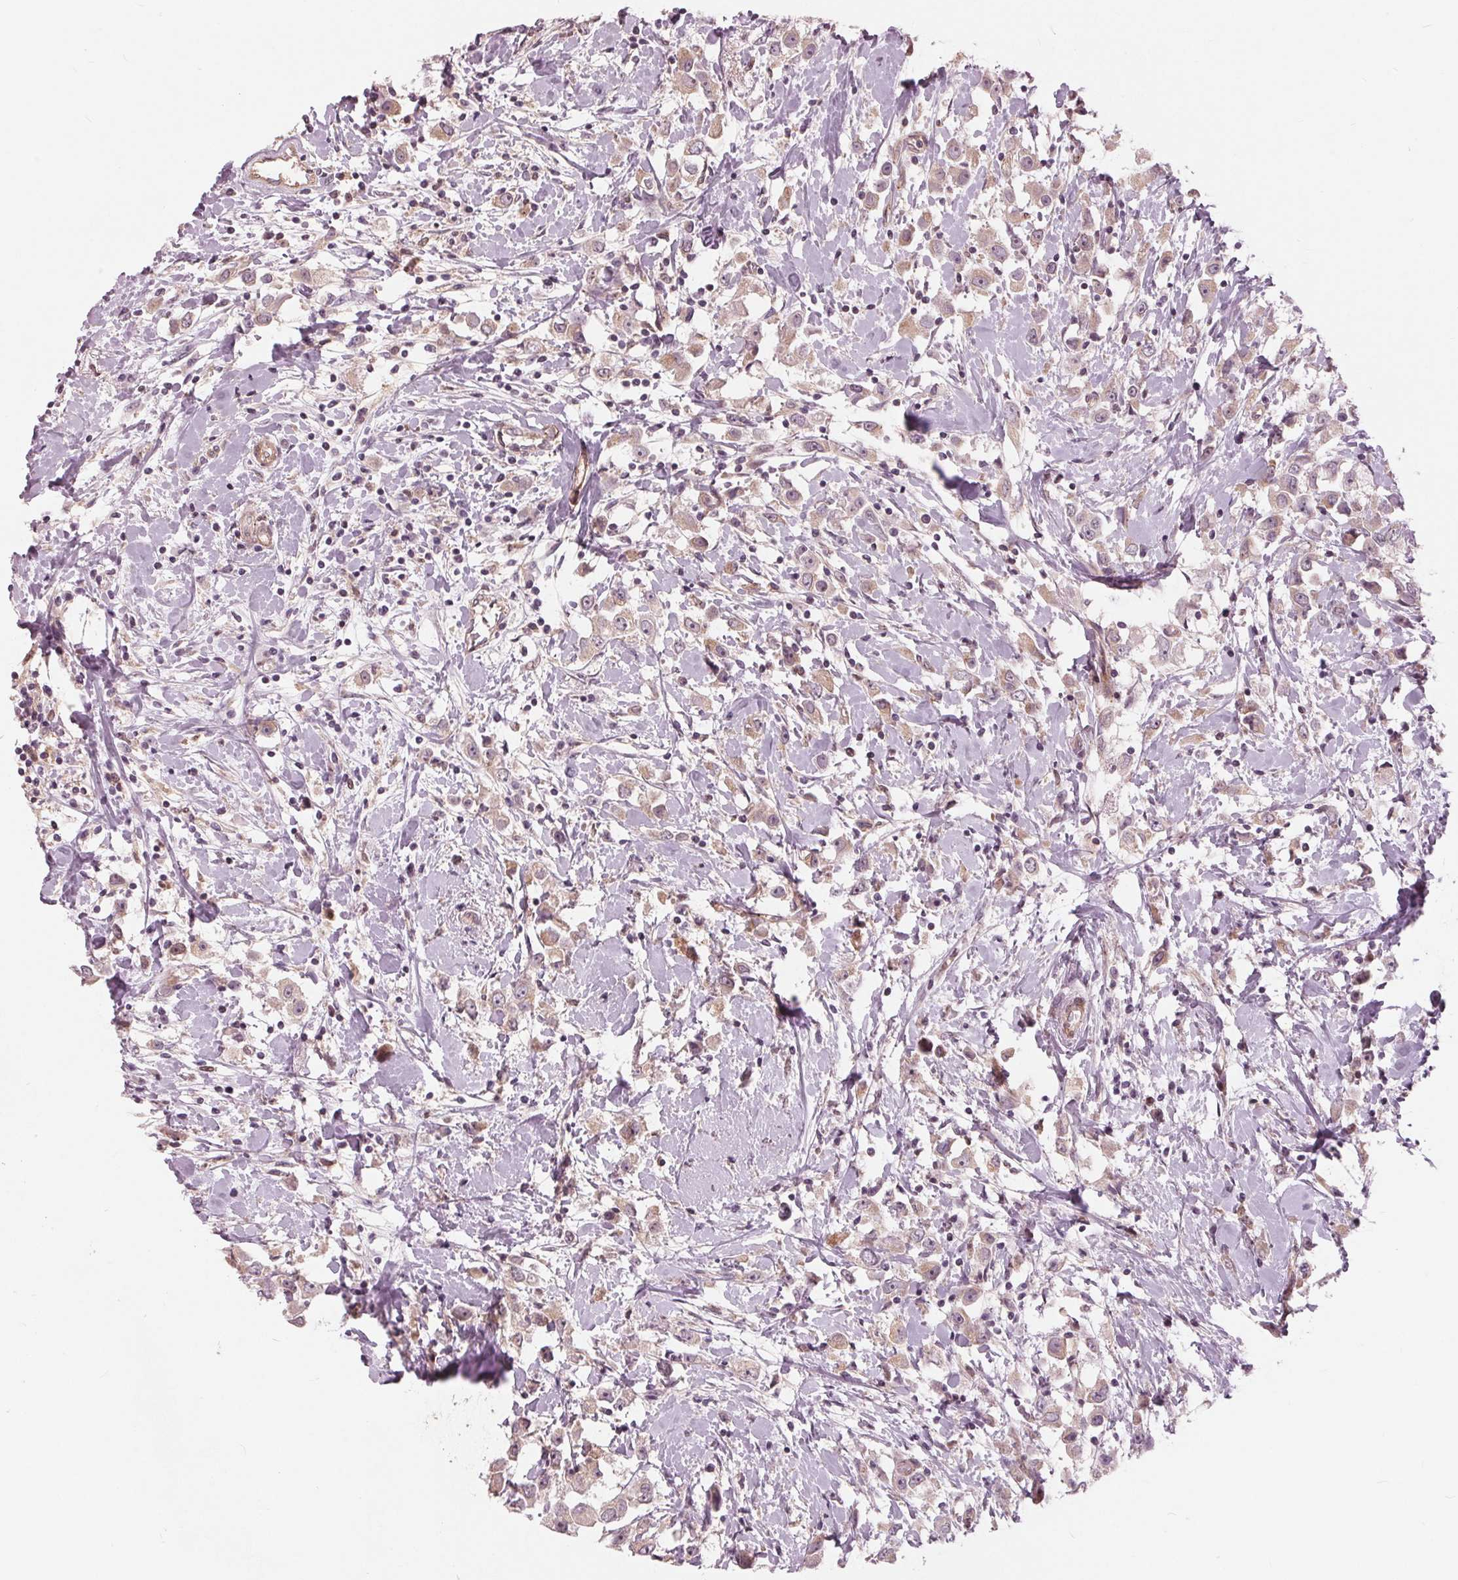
{"staining": {"intensity": "weak", "quantity": ">75%", "location": "cytoplasmic/membranous"}, "tissue": "breast cancer", "cell_type": "Tumor cells", "image_type": "cancer", "snomed": [{"axis": "morphology", "description": "Duct carcinoma"}, {"axis": "topography", "description": "Breast"}], "caption": "Immunohistochemistry (IHC) staining of breast infiltrating ductal carcinoma, which demonstrates low levels of weak cytoplasmic/membranous expression in approximately >75% of tumor cells indicating weak cytoplasmic/membranous protein expression. The staining was performed using DAB (3,3'-diaminobenzidine) (brown) for protein detection and nuclei were counterstained in hematoxylin (blue).", "gene": "TXNIP", "patient": {"sex": "female", "age": 61}}